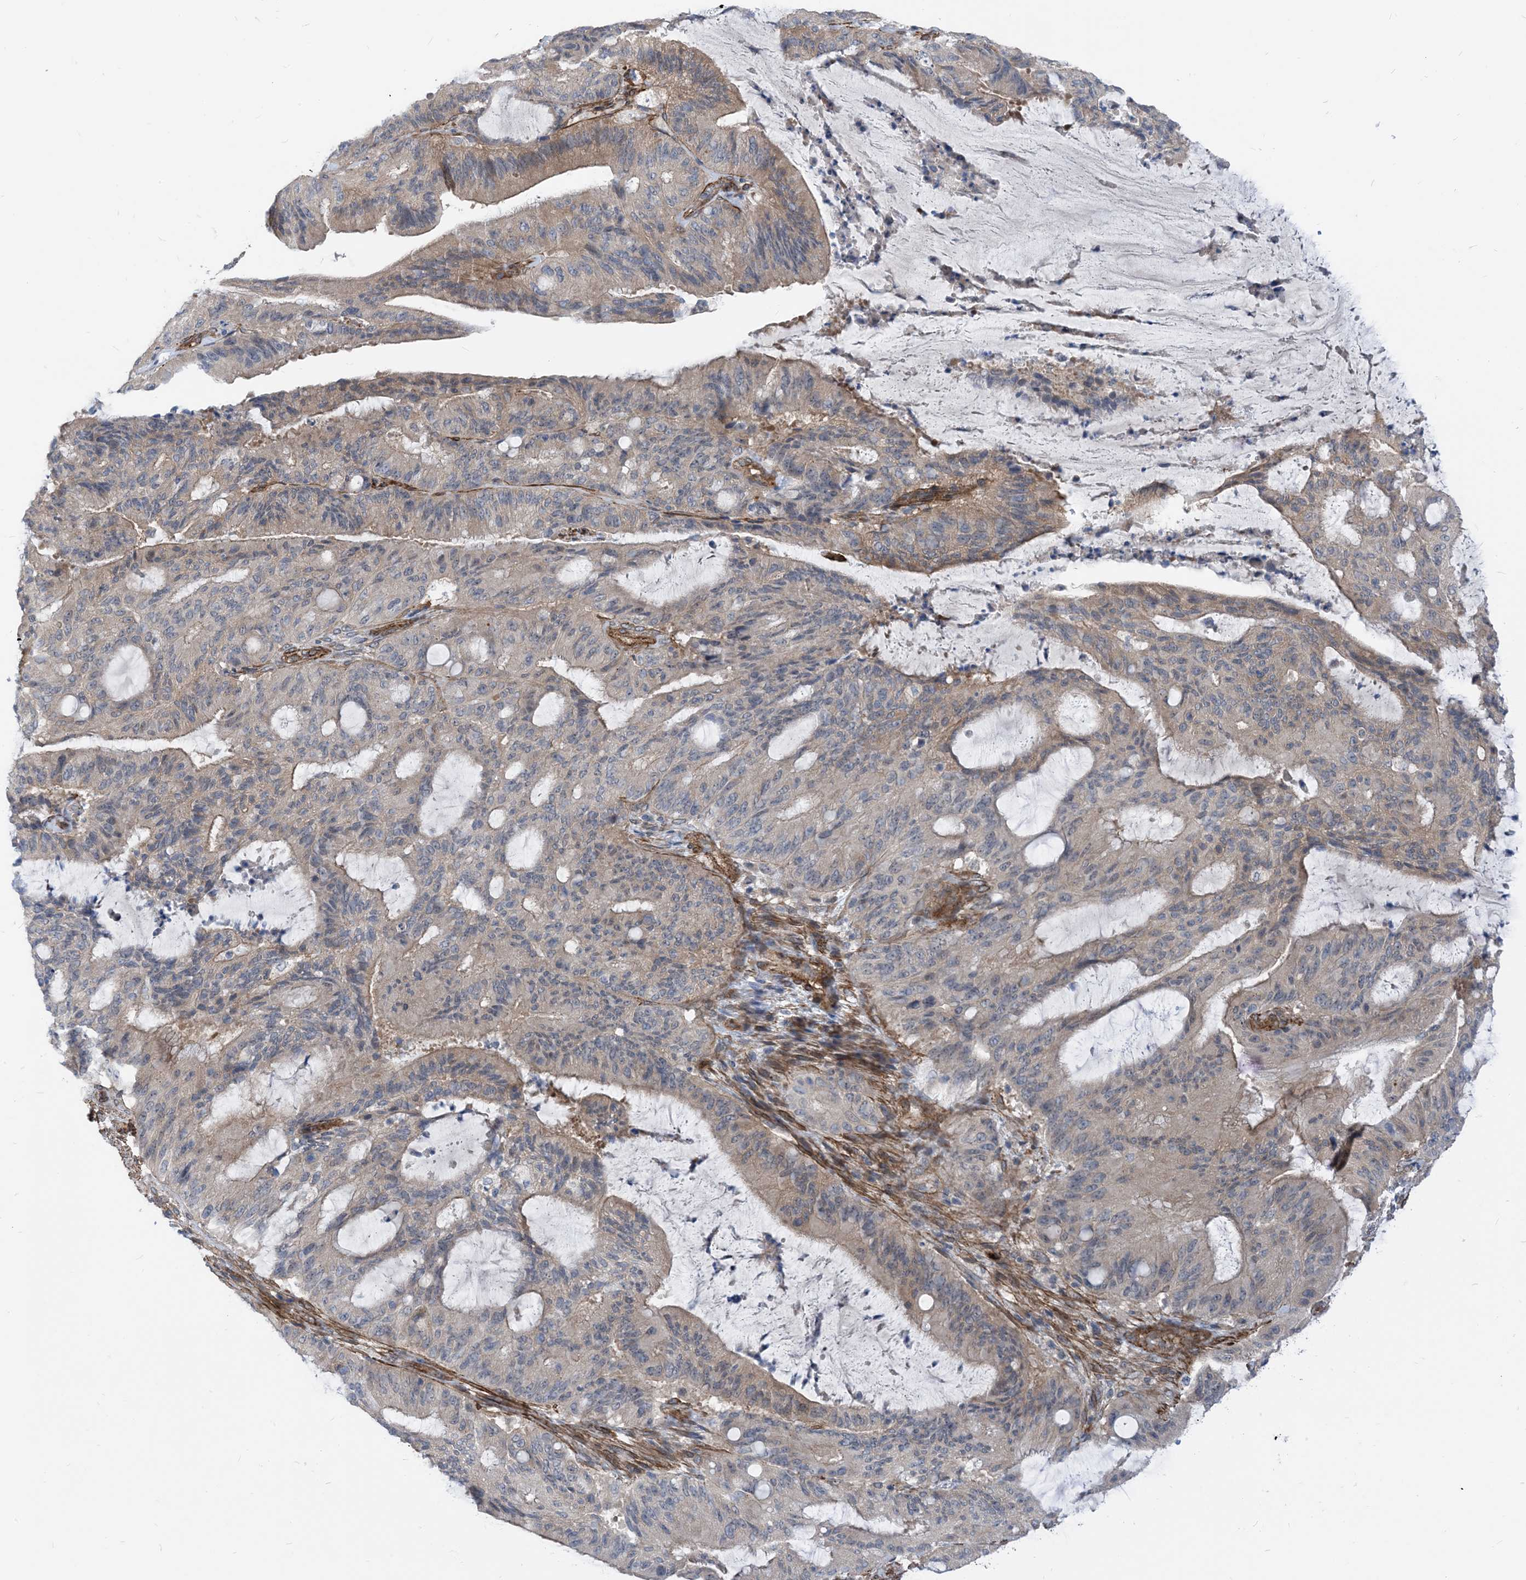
{"staining": {"intensity": "weak", "quantity": "<25%", "location": "cytoplasmic/membranous"}, "tissue": "liver cancer", "cell_type": "Tumor cells", "image_type": "cancer", "snomed": [{"axis": "morphology", "description": "Normal tissue, NOS"}, {"axis": "morphology", "description": "Cholangiocarcinoma"}, {"axis": "topography", "description": "Liver"}, {"axis": "topography", "description": "Peripheral nerve tissue"}], "caption": "Tumor cells show no significant staining in liver cancer (cholangiocarcinoma). (Brightfield microscopy of DAB immunohistochemistry (IHC) at high magnification).", "gene": "PLEKHA3", "patient": {"sex": "female", "age": 73}}